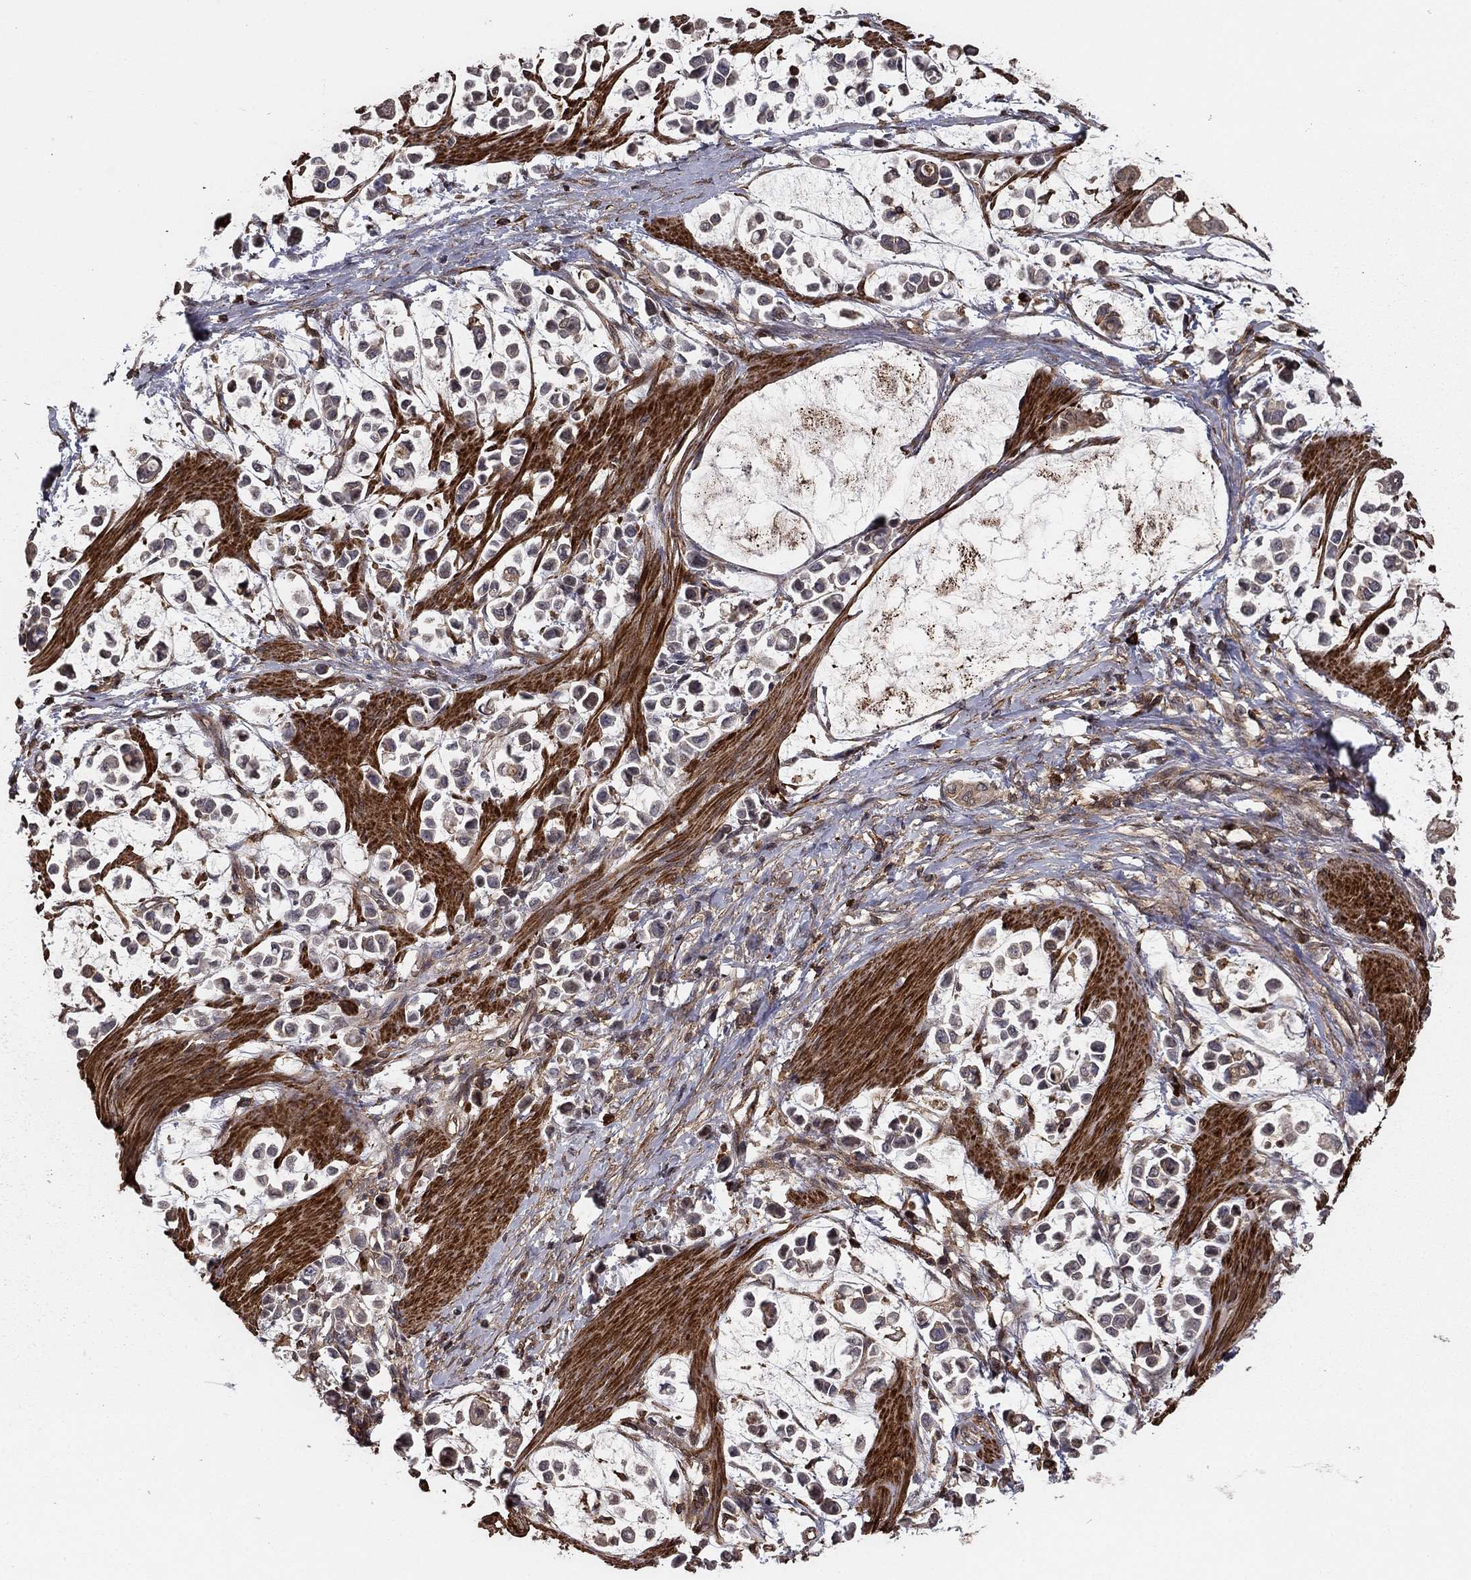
{"staining": {"intensity": "negative", "quantity": "none", "location": "none"}, "tissue": "stomach cancer", "cell_type": "Tumor cells", "image_type": "cancer", "snomed": [{"axis": "morphology", "description": "Adenocarcinoma, NOS"}, {"axis": "topography", "description": "Stomach"}], "caption": "The photomicrograph demonstrates no staining of tumor cells in stomach cancer.", "gene": "HABP4", "patient": {"sex": "male", "age": 82}}